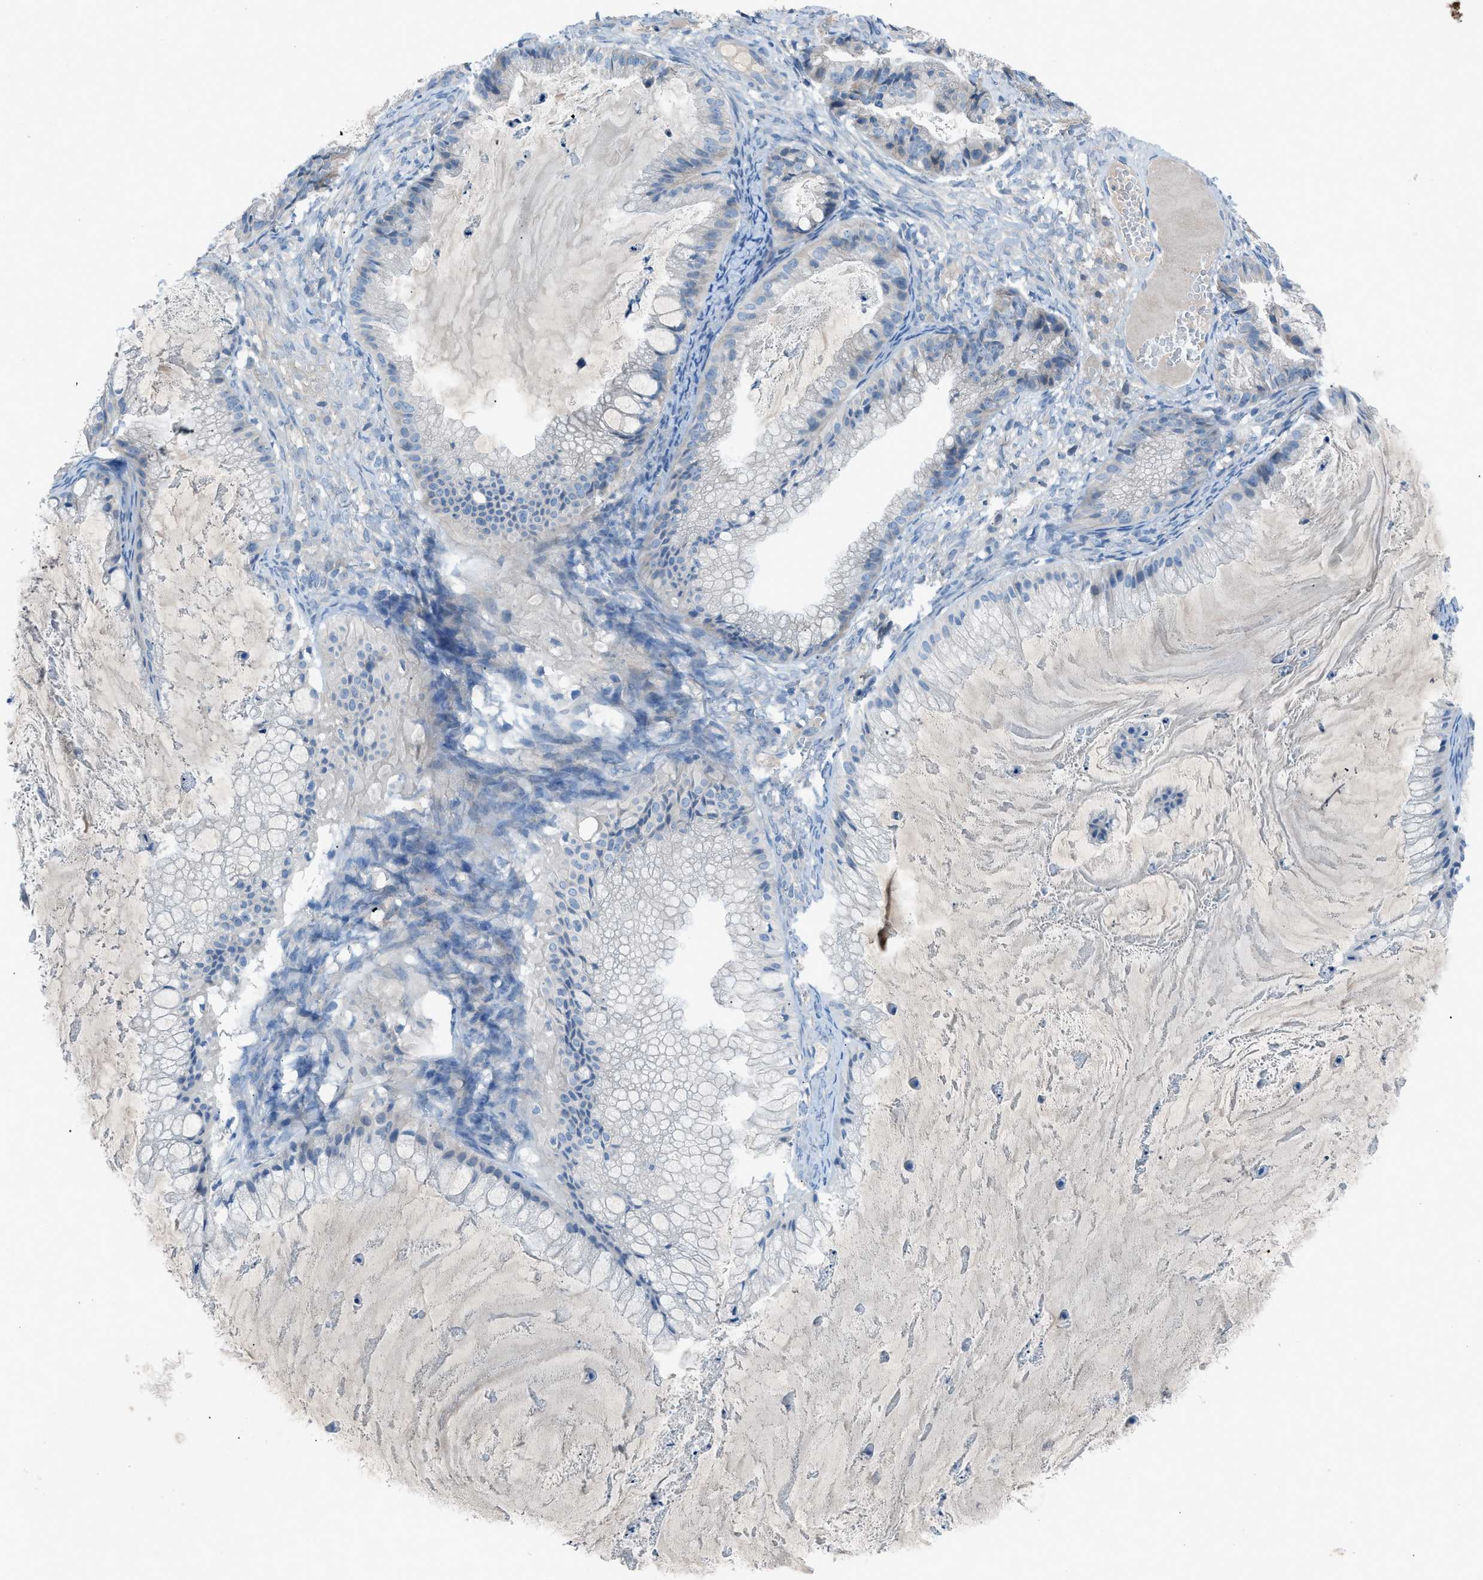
{"staining": {"intensity": "negative", "quantity": "none", "location": "none"}, "tissue": "ovarian cancer", "cell_type": "Tumor cells", "image_type": "cancer", "snomed": [{"axis": "morphology", "description": "Cystadenocarcinoma, mucinous, NOS"}, {"axis": "topography", "description": "Ovary"}], "caption": "A high-resolution histopathology image shows immunohistochemistry staining of ovarian cancer, which shows no significant positivity in tumor cells. The staining was performed using DAB to visualize the protein expression in brown, while the nuclei were stained in blue with hematoxylin (Magnification: 20x).", "gene": "C5AR2", "patient": {"sex": "female", "age": 57}}